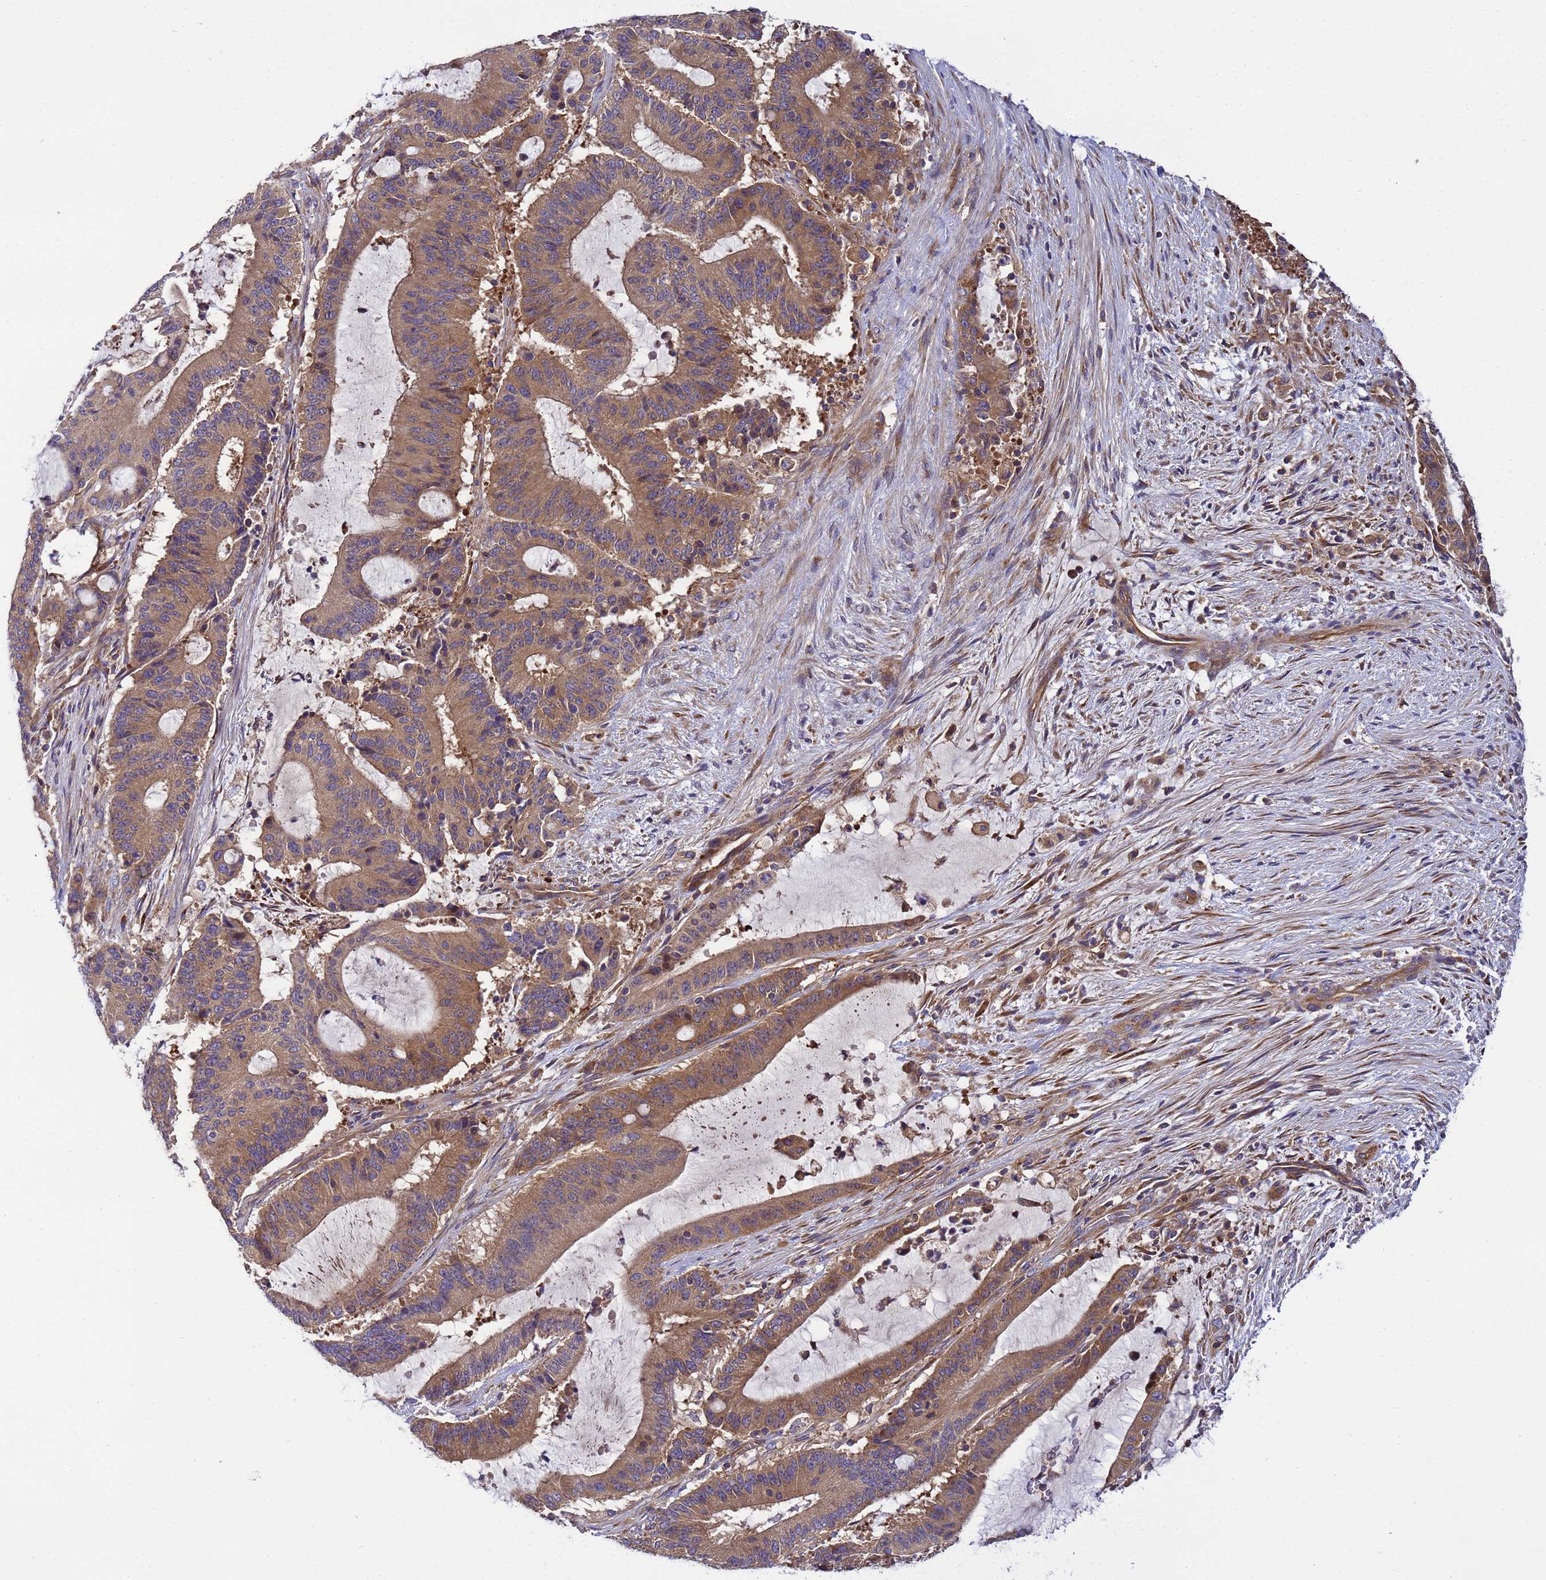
{"staining": {"intensity": "moderate", "quantity": ">75%", "location": "cytoplasmic/membranous"}, "tissue": "liver cancer", "cell_type": "Tumor cells", "image_type": "cancer", "snomed": [{"axis": "morphology", "description": "Normal tissue, NOS"}, {"axis": "morphology", "description": "Cholangiocarcinoma"}, {"axis": "topography", "description": "Liver"}, {"axis": "topography", "description": "Peripheral nerve tissue"}], "caption": "Immunohistochemistry (IHC) of human liver cancer reveals medium levels of moderate cytoplasmic/membranous positivity in approximately >75% of tumor cells.", "gene": "BECN1", "patient": {"sex": "female", "age": 73}}